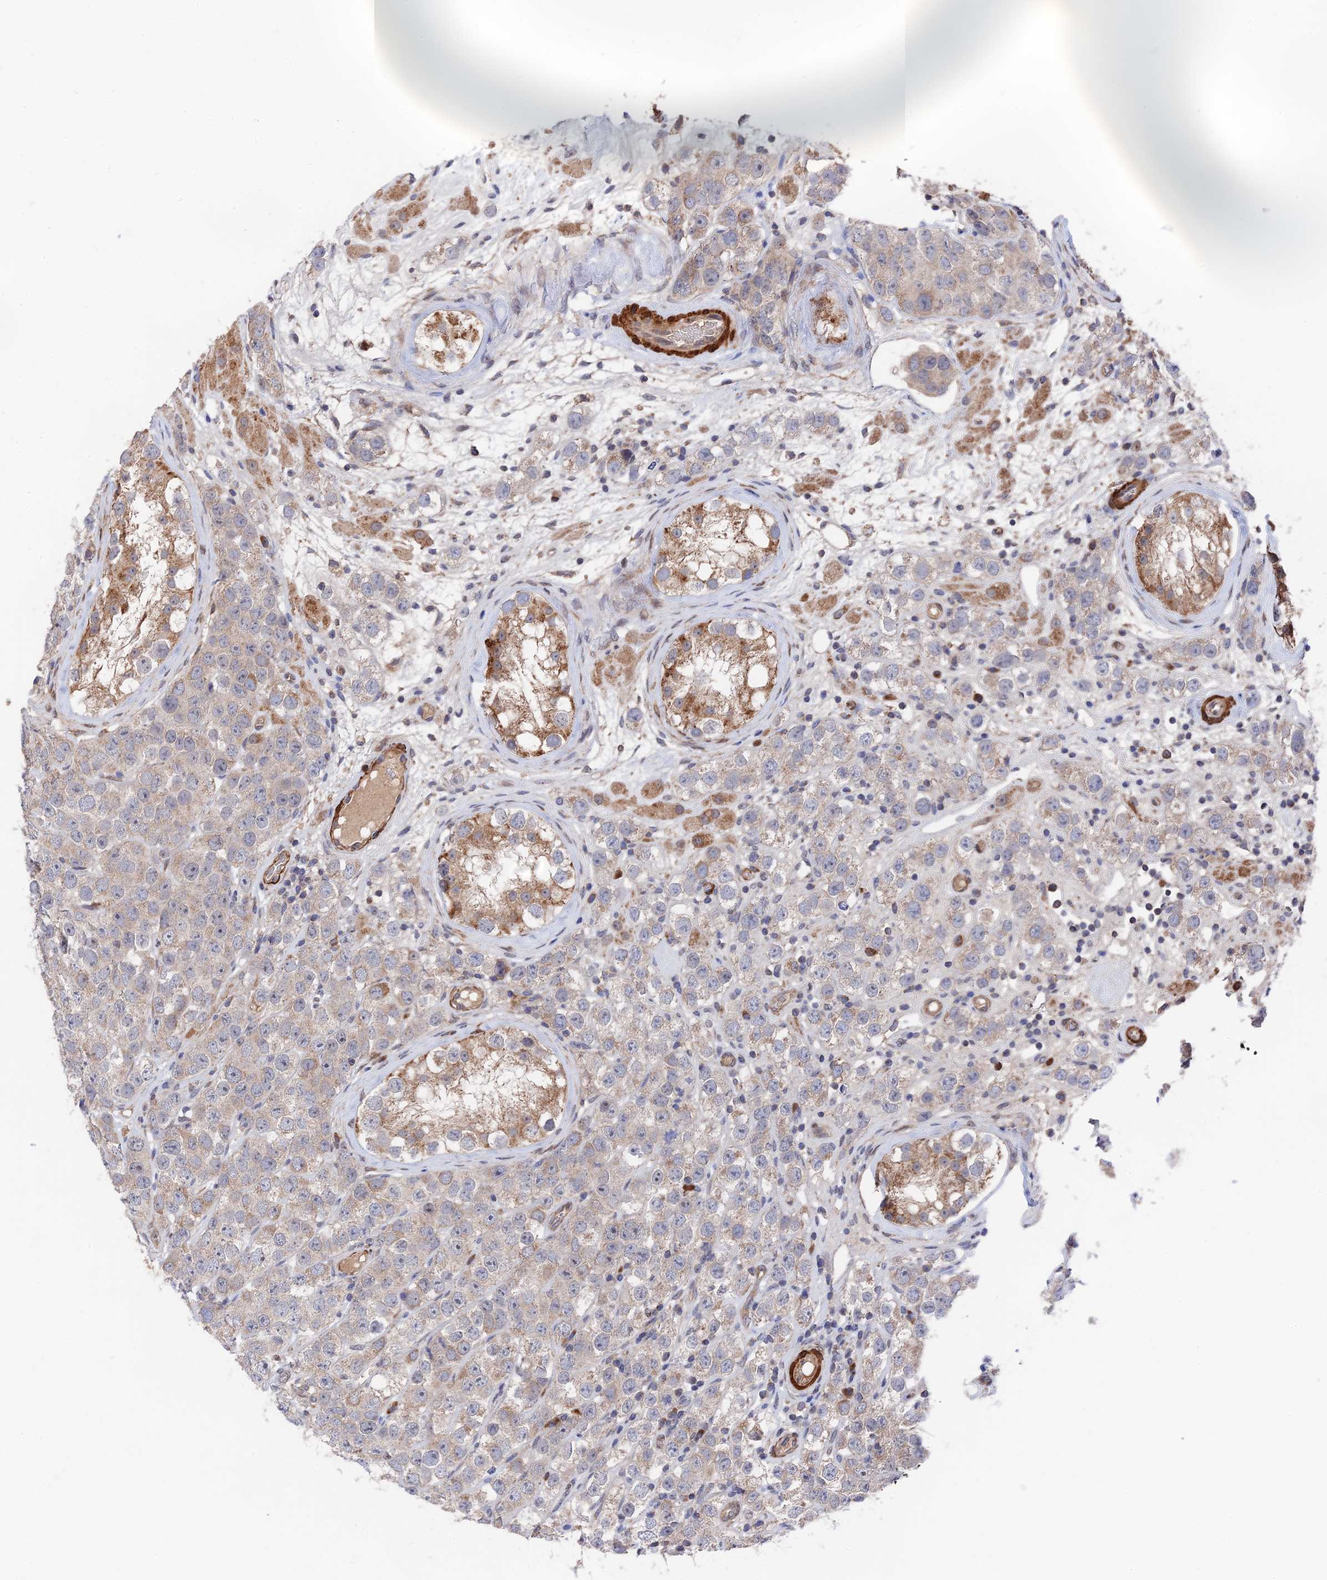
{"staining": {"intensity": "weak", "quantity": "25%-75%", "location": "cytoplasmic/membranous"}, "tissue": "testis cancer", "cell_type": "Tumor cells", "image_type": "cancer", "snomed": [{"axis": "morphology", "description": "Seminoma, NOS"}, {"axis": "topography", "description": "Testis"}], "caption": "A histopathology image of human testis cancer stained for a protein demonstrates weak cytoplasmic/membranous brown staining in tumor cells. Nuclei are stained in blue.", "gene": "ZNF320", "patient": {"sex": "male", "age": 28}}